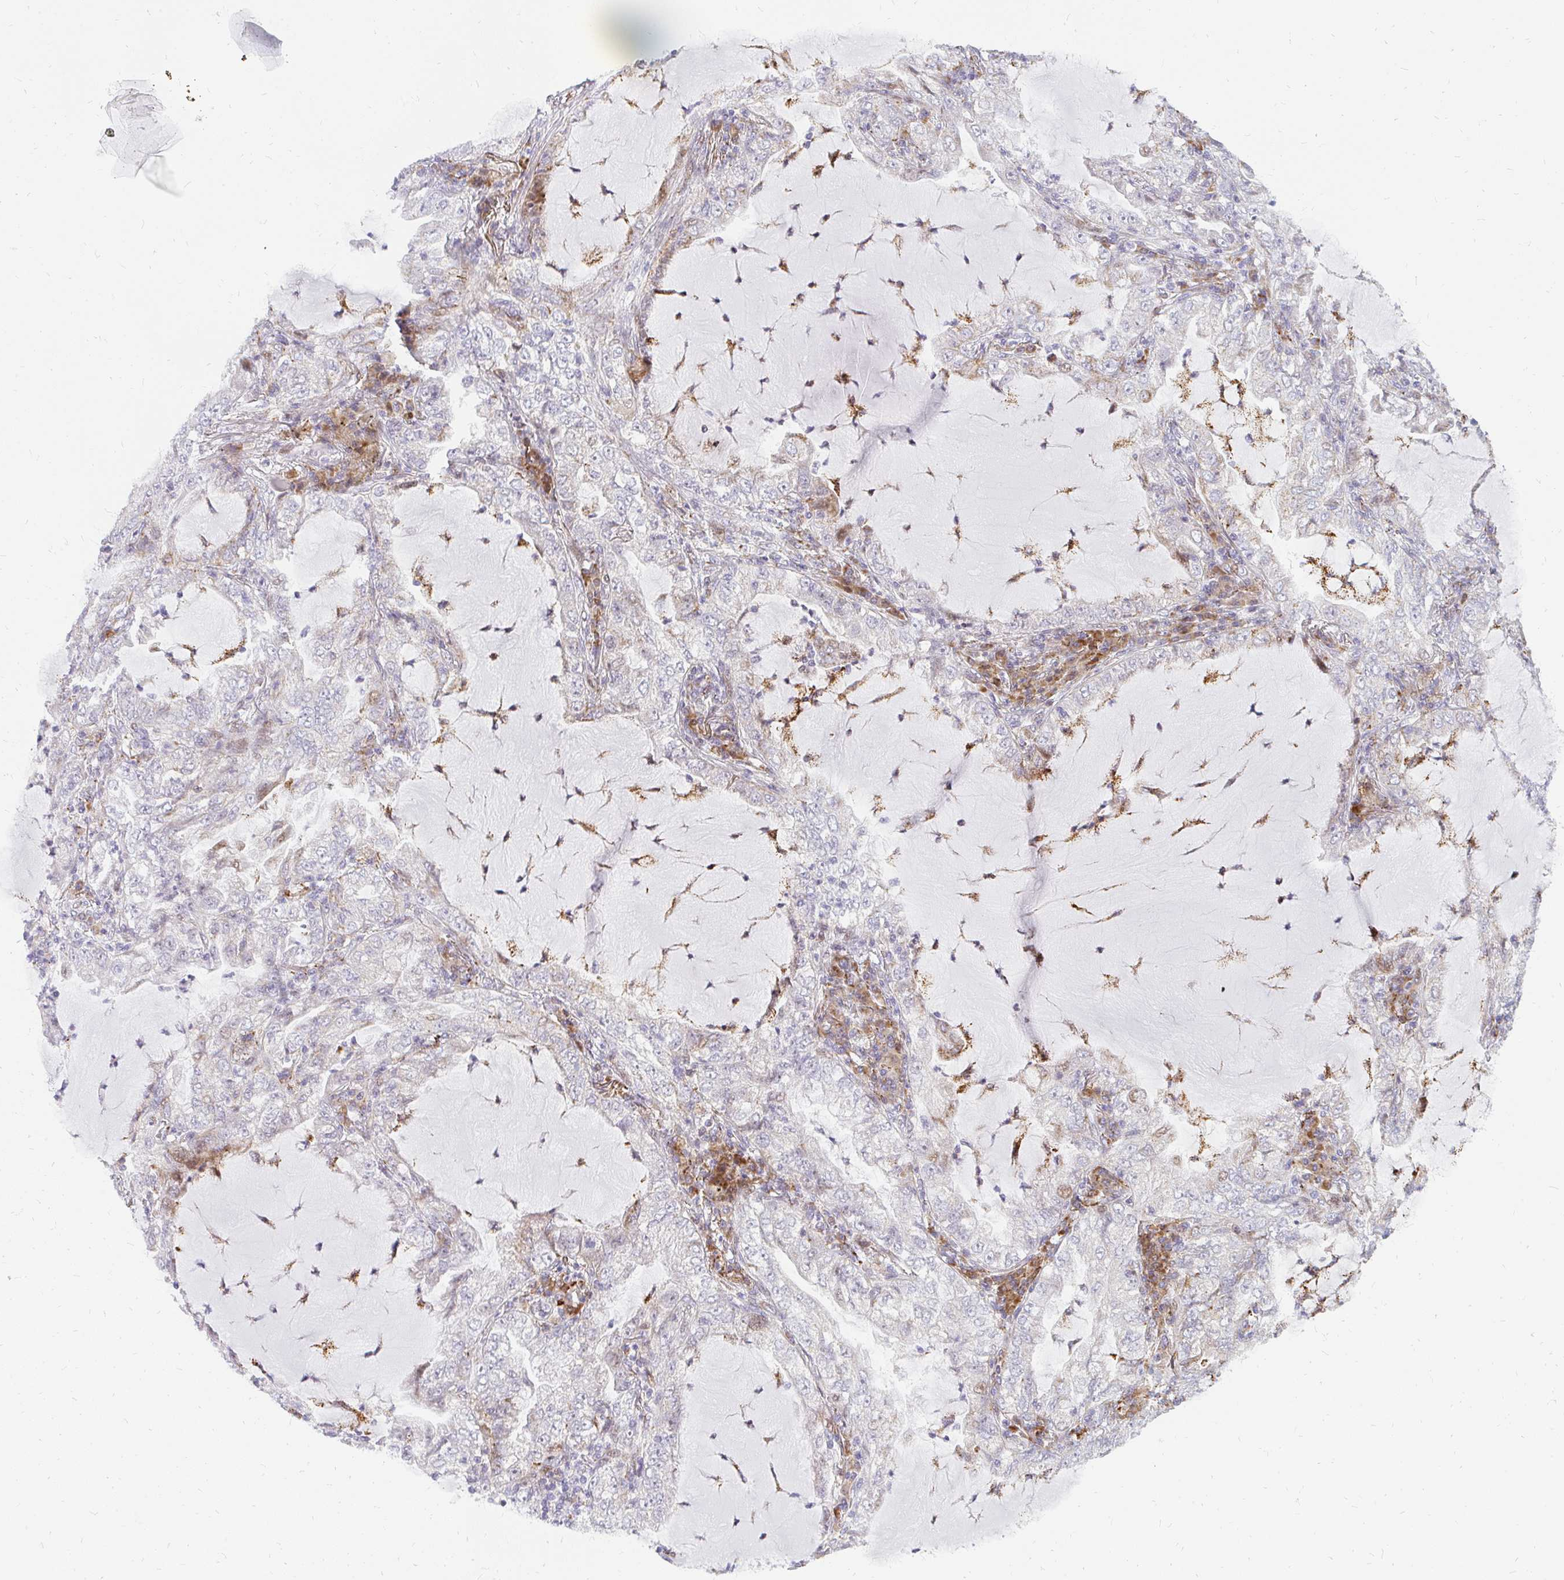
{"staining": {"intensity": "negative", "quantity": "none", "location": "none"}, "tissue": "lung cancer", "cell_type": "Tumor cells", "image_type": "cancer", "snomed": [{"axis": "morphology", "description": "Adenocarcinoma, NOS"}, {"axis": "topography", "description": "Lung"}], "caption": "Adenocarcinoma (lung) was stained to show a protein in brown. There is no significant expression in tumor cells.", "gene": "PLA2G5", "patient": {"sex": "female", "age": 73}}